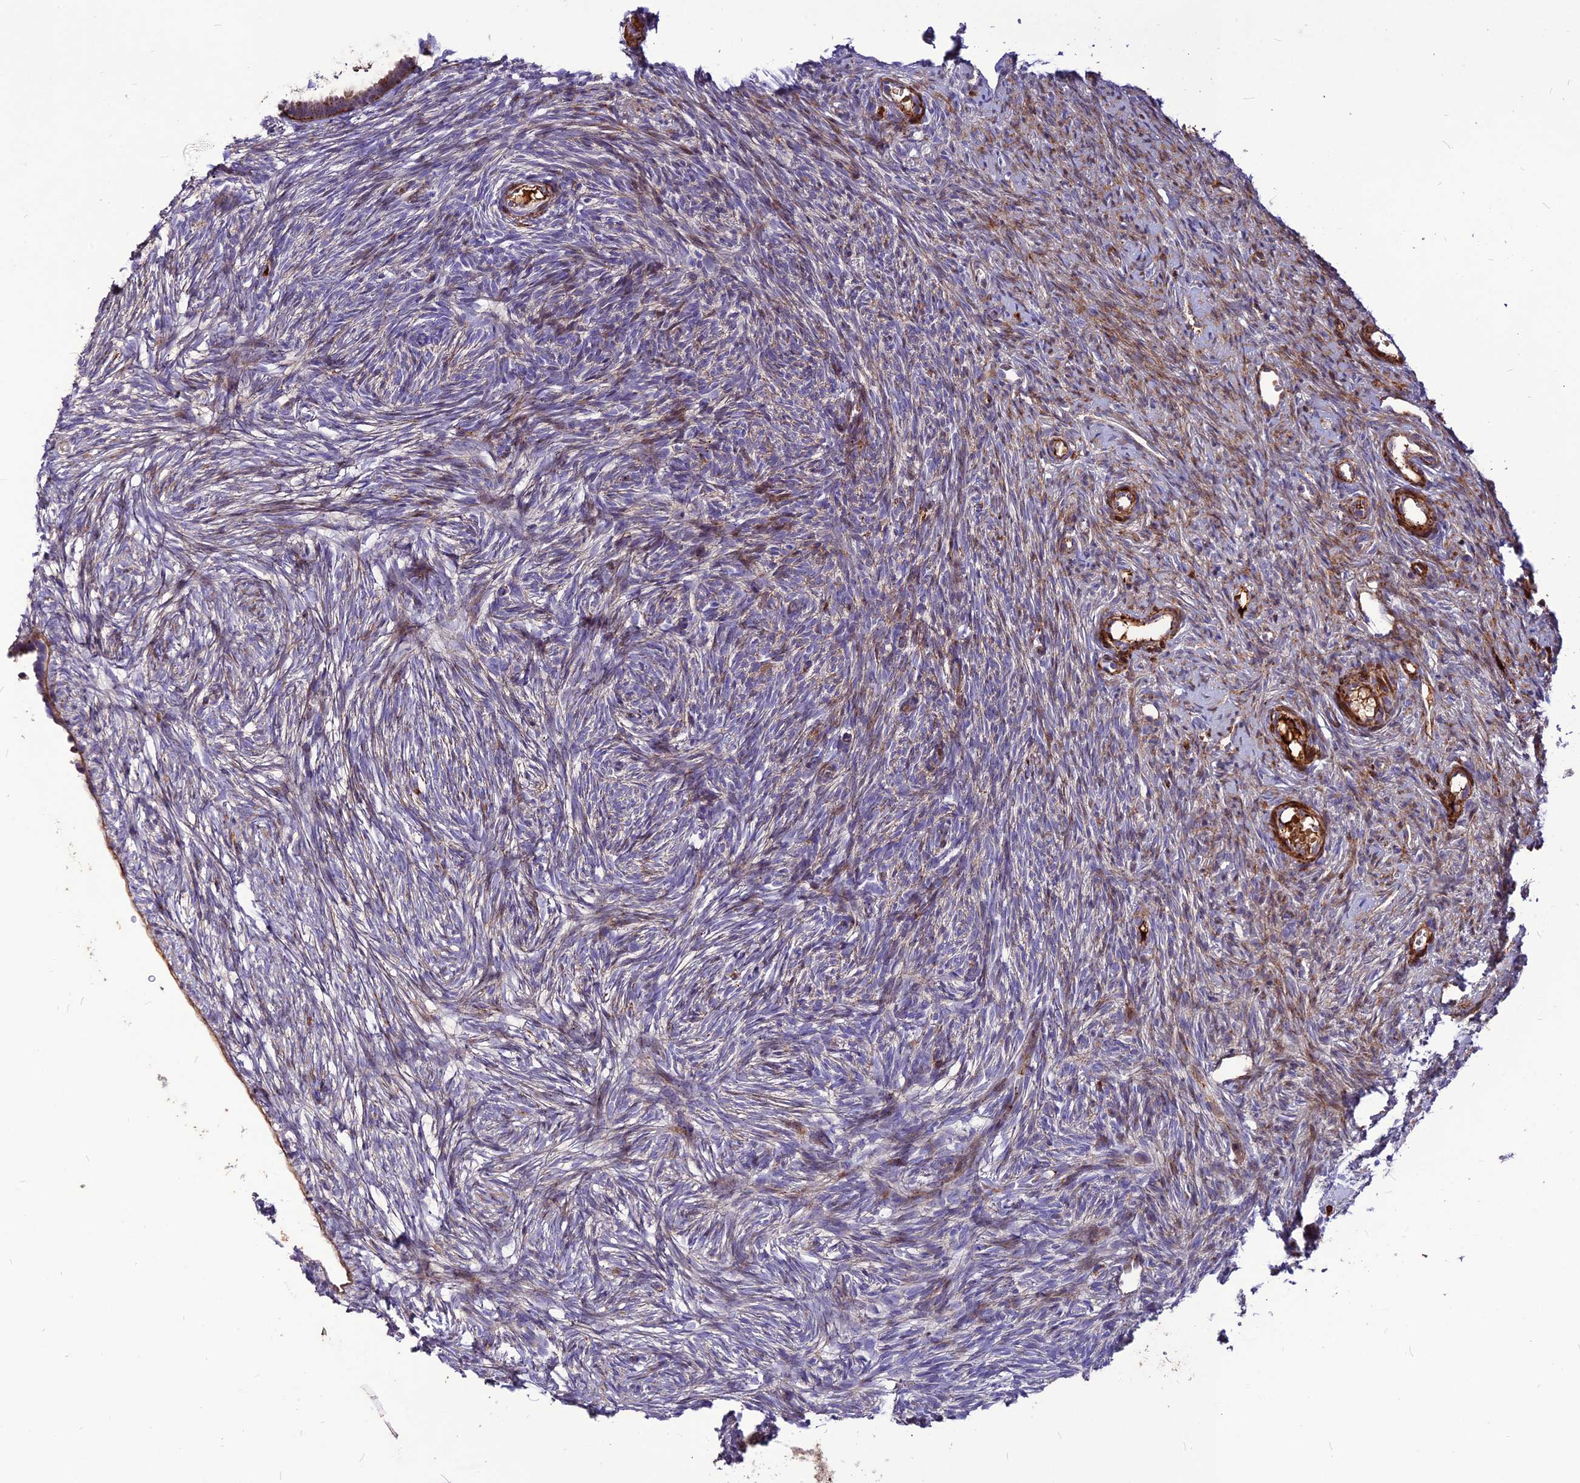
{"staining": {"intensity": "weak", "quantity": ">75%", "location": "cytoplasmic/membranous"}, "tissue": "ovary", "cell_type": "Ovarian stroma cells", "image_type": "normal", "snomed": [{"axis": "morphology", "description": "Normal tissue, NOS"}, {"axis": "topography", "description": "Ovary"}], "caption": "Immunohistochemical staining of normal human ovary reveals low levels of weak cytoplasmic/membranous staining in approximately >75% of ovarian stroma cells. Immunohistochemistry stains the protein in brown and the nuclei are stained blue.", "gene": "RIMOC1", "patient": {"sex": "female", "age": 51}}